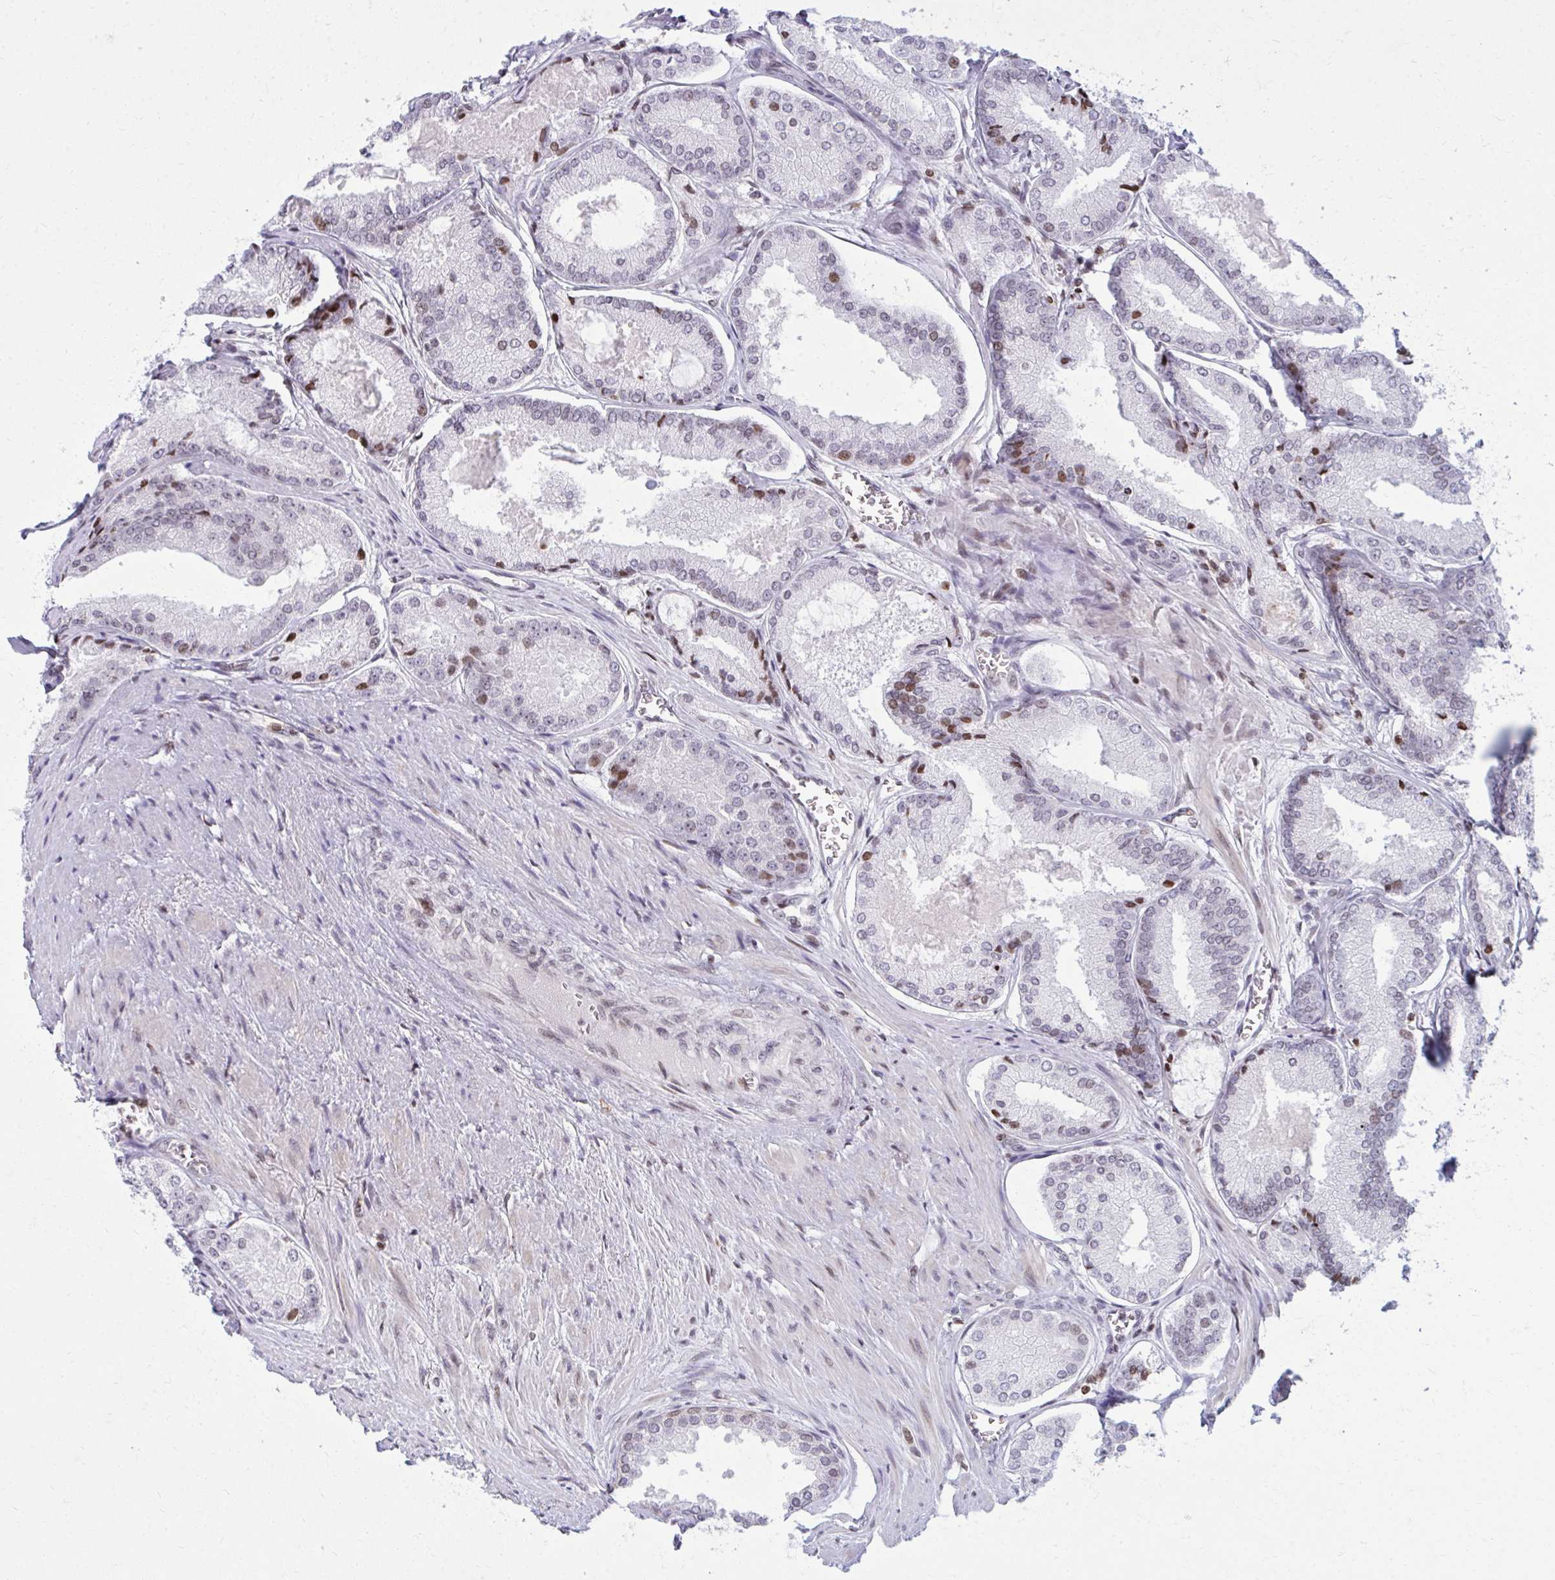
{"staining": {"intensity": "moderate", "quantity": "<25%", "location": "nuclear"}, "tissue": "prostate cancer", "cell_type": "Tumor cells", "image_type": "cancer", "snomed": [{"axis": "morphology", "description": "Adenocarcinoma, High grade"}, {"axis": "topography", "description": "Prostate"}], "caption": "Immunohistochemistry (IHC) of human prostate adenocarcinoma (high-grade) demonstrates low levels of moderate nuclear staining in approximately <25% of tumor cells. (DAB IHC, brown staining for protein, blue staining for nuclei).", "gene": "AP5M1", "patient": {"sex": "male", "age": 73}}